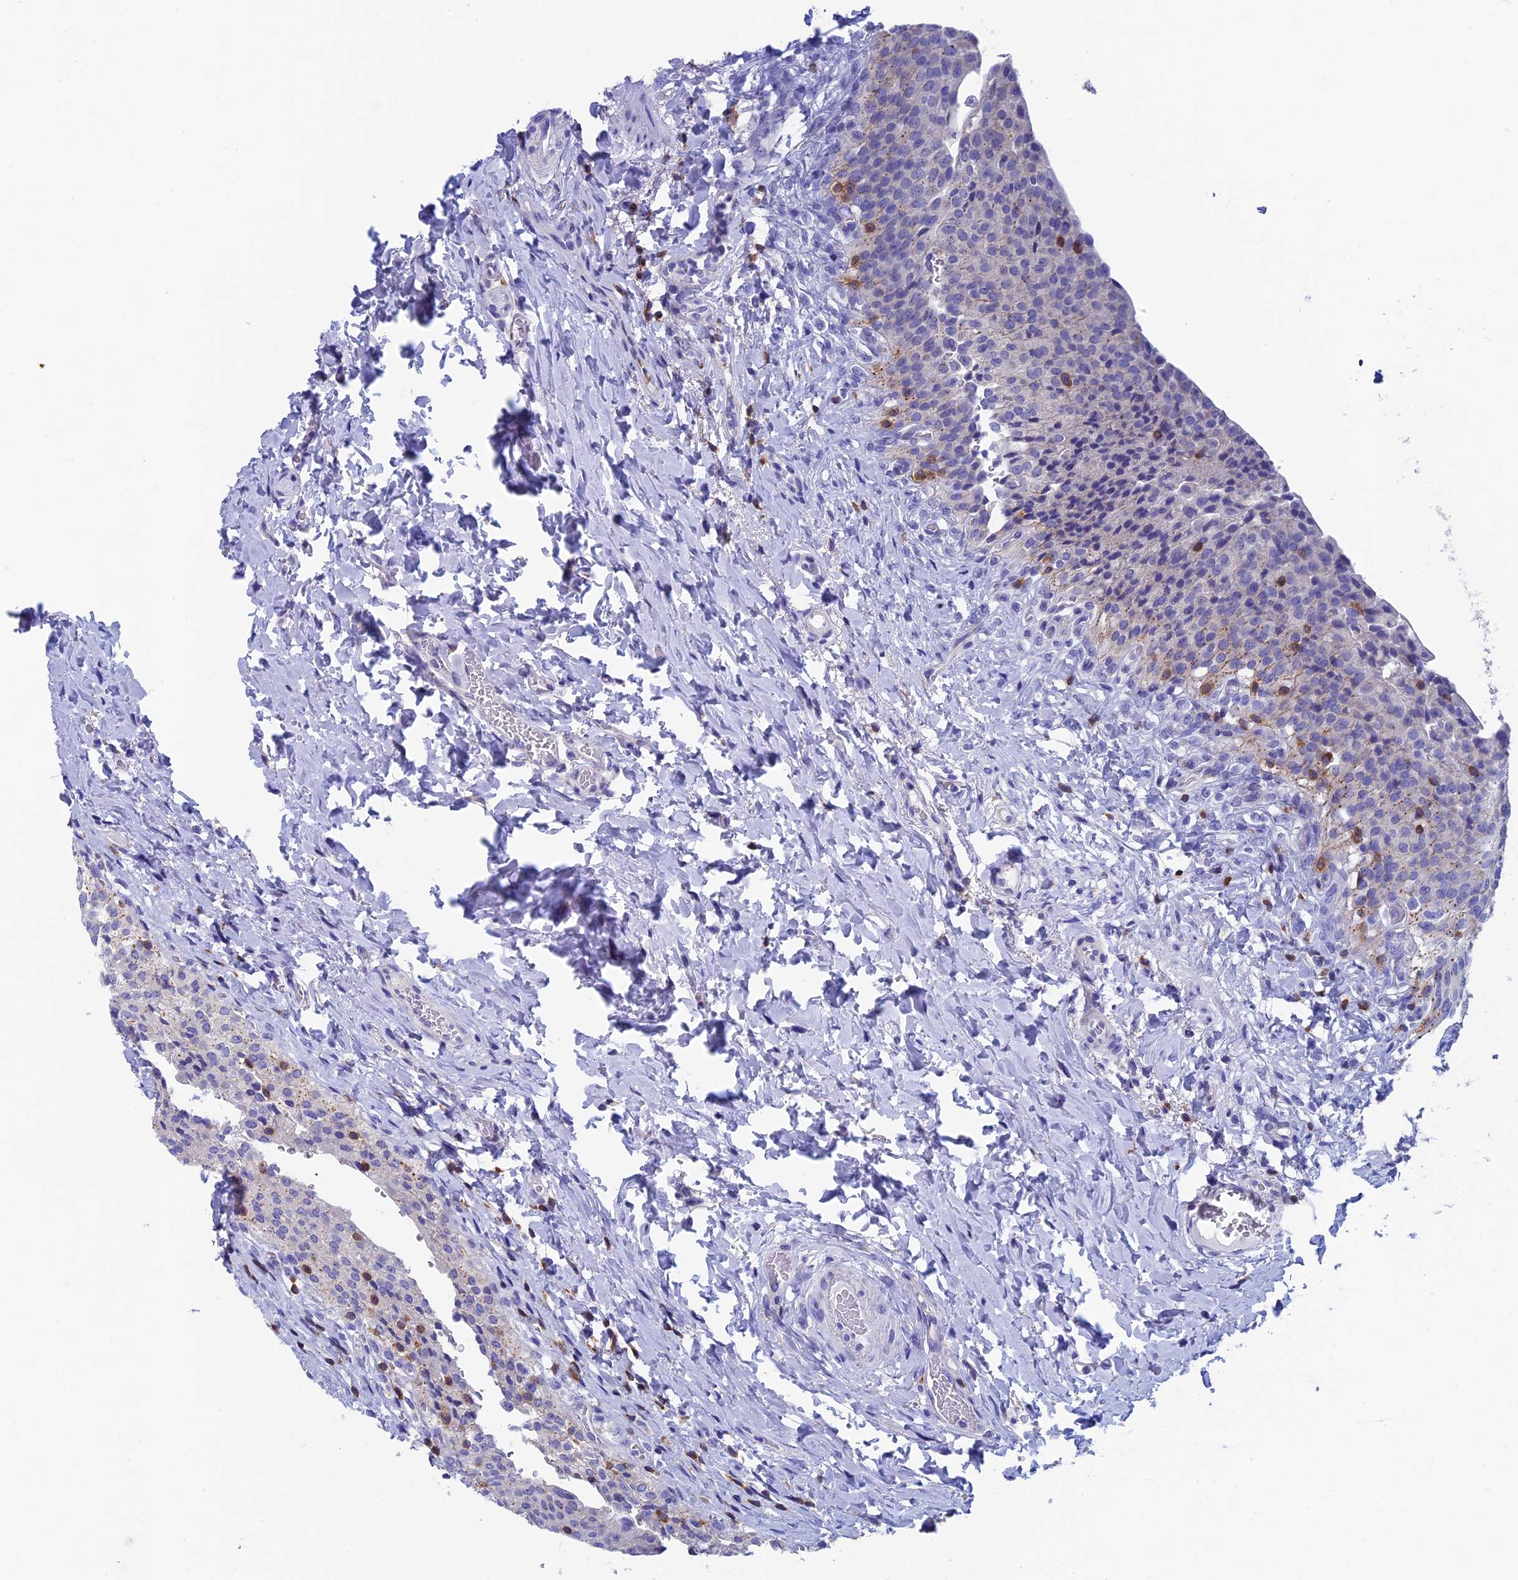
{"staining": {"intensity": "negative", "quantity": "none", "location": "none"}, "tissue": "urinary bladder", "cell_type": "Urothelial cells", "image_type": "normal", "snomed": [{"axis": "morphology", "description": "Normal tissue, NOS"}, {"axis": "morphology", "description": "Inflammation, NOS"}, {"axis": "topography", "description": "Urinary bladder"}], "caption": "DAB immunohistochemical staining of unremarkable urinary bladder reveals no significant staining in urothelial cells. (DAB IHC, high magnification).", "gene": "SEPTIN1", "patient": {"sex": "male", "age": 64}}